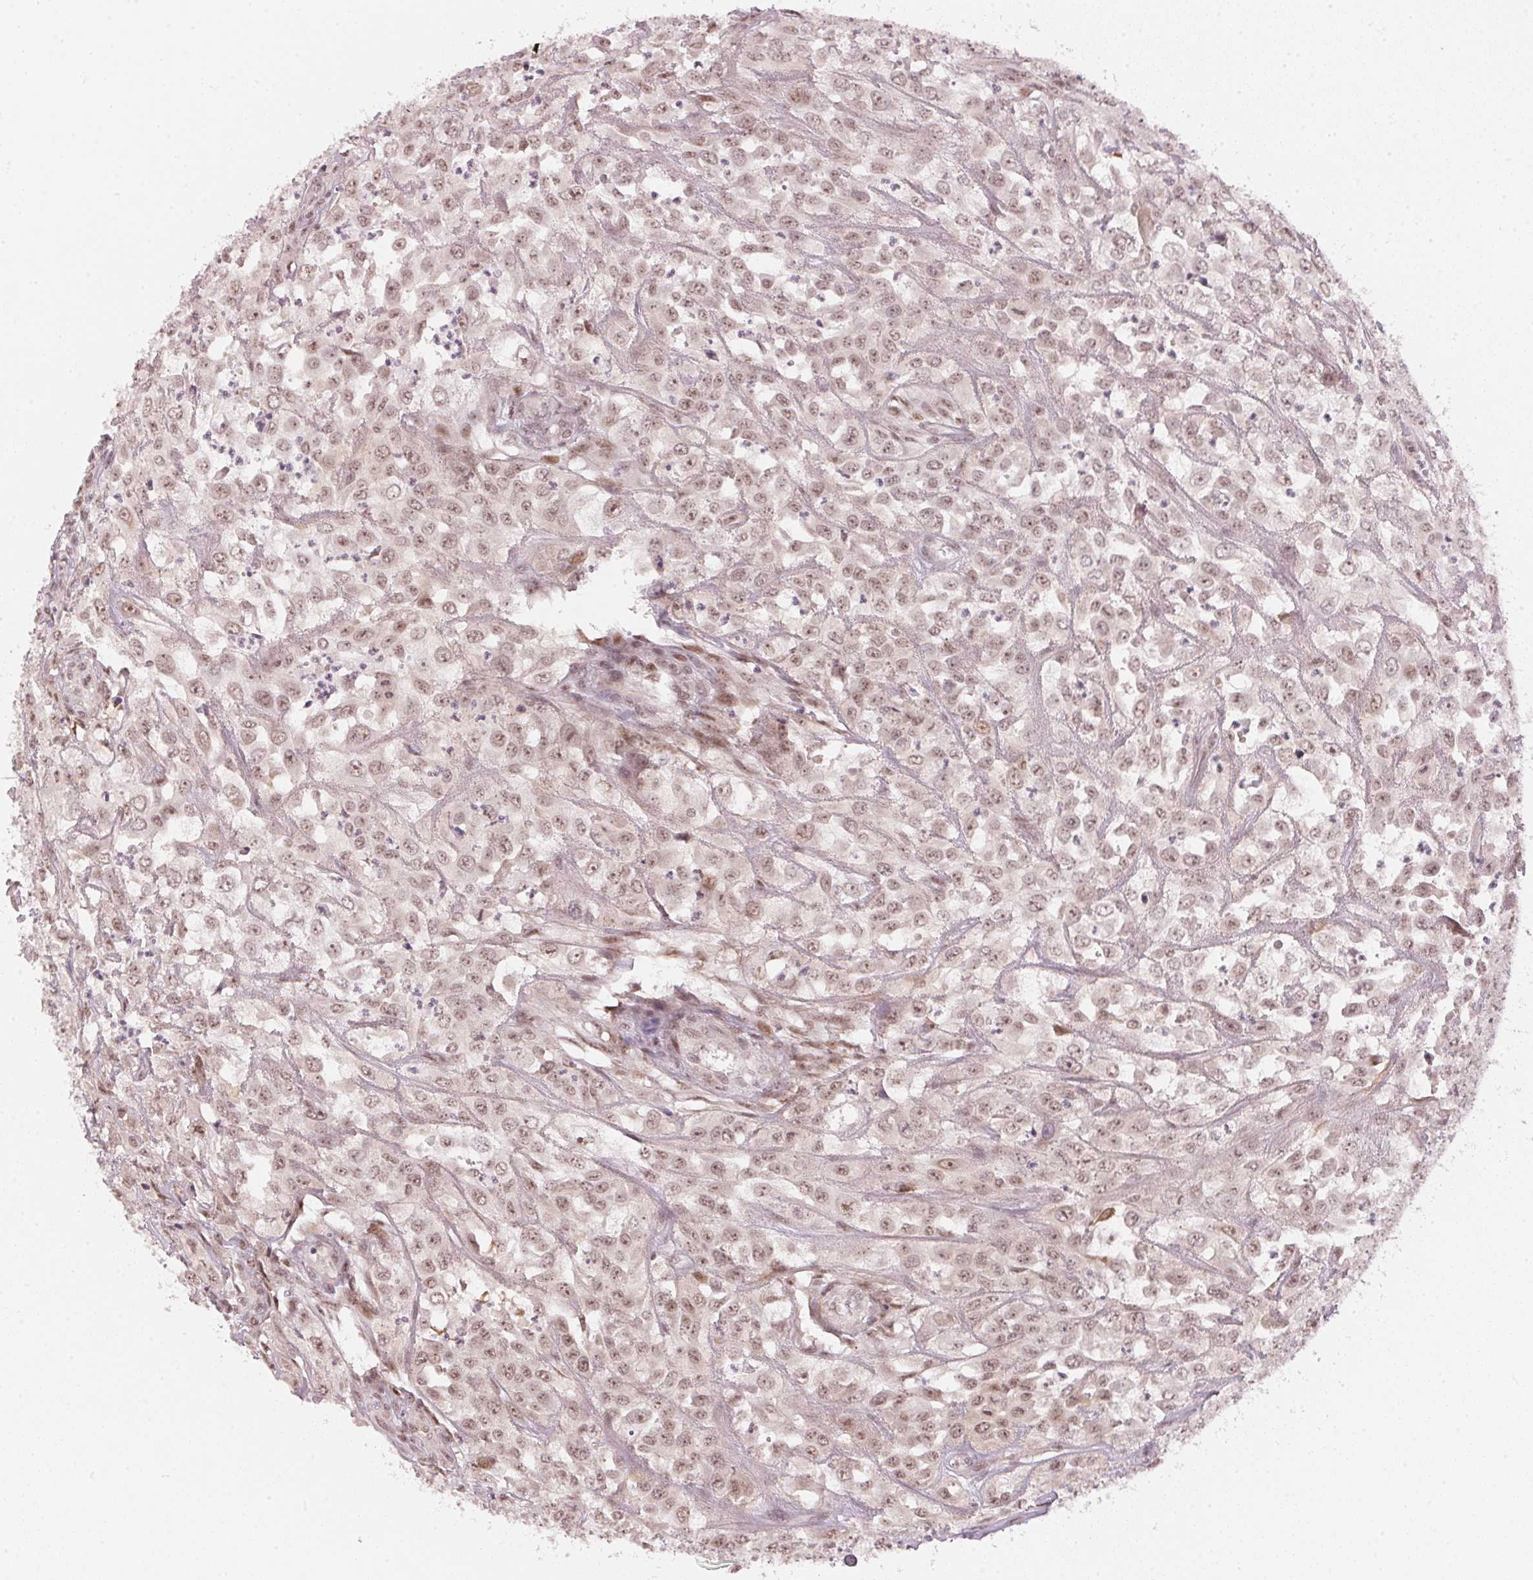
{"staining": {"intensity": "moderate", "quantity": "25%-75%", "location": "nuclear"}, "tissue": "urothelial cancer", "cell_type": "Tumor cells", "image_type": "cancer", "snomed": [{"axis": "morphology", "description": "Urothelial carcinoma, High grade"}, {"axis": "topography", "description": "Urinary bladder"}], "caption": "A high-resolution micrograph shows immunohistochemistry (IHC) staining of urothelial carcinoma (high-grade), which displays moderate nuclear positivity in approximately 25%-75% of tumor cells.", "gene": "KAT6A", "patient": {"sex": "male", "age": 67}}